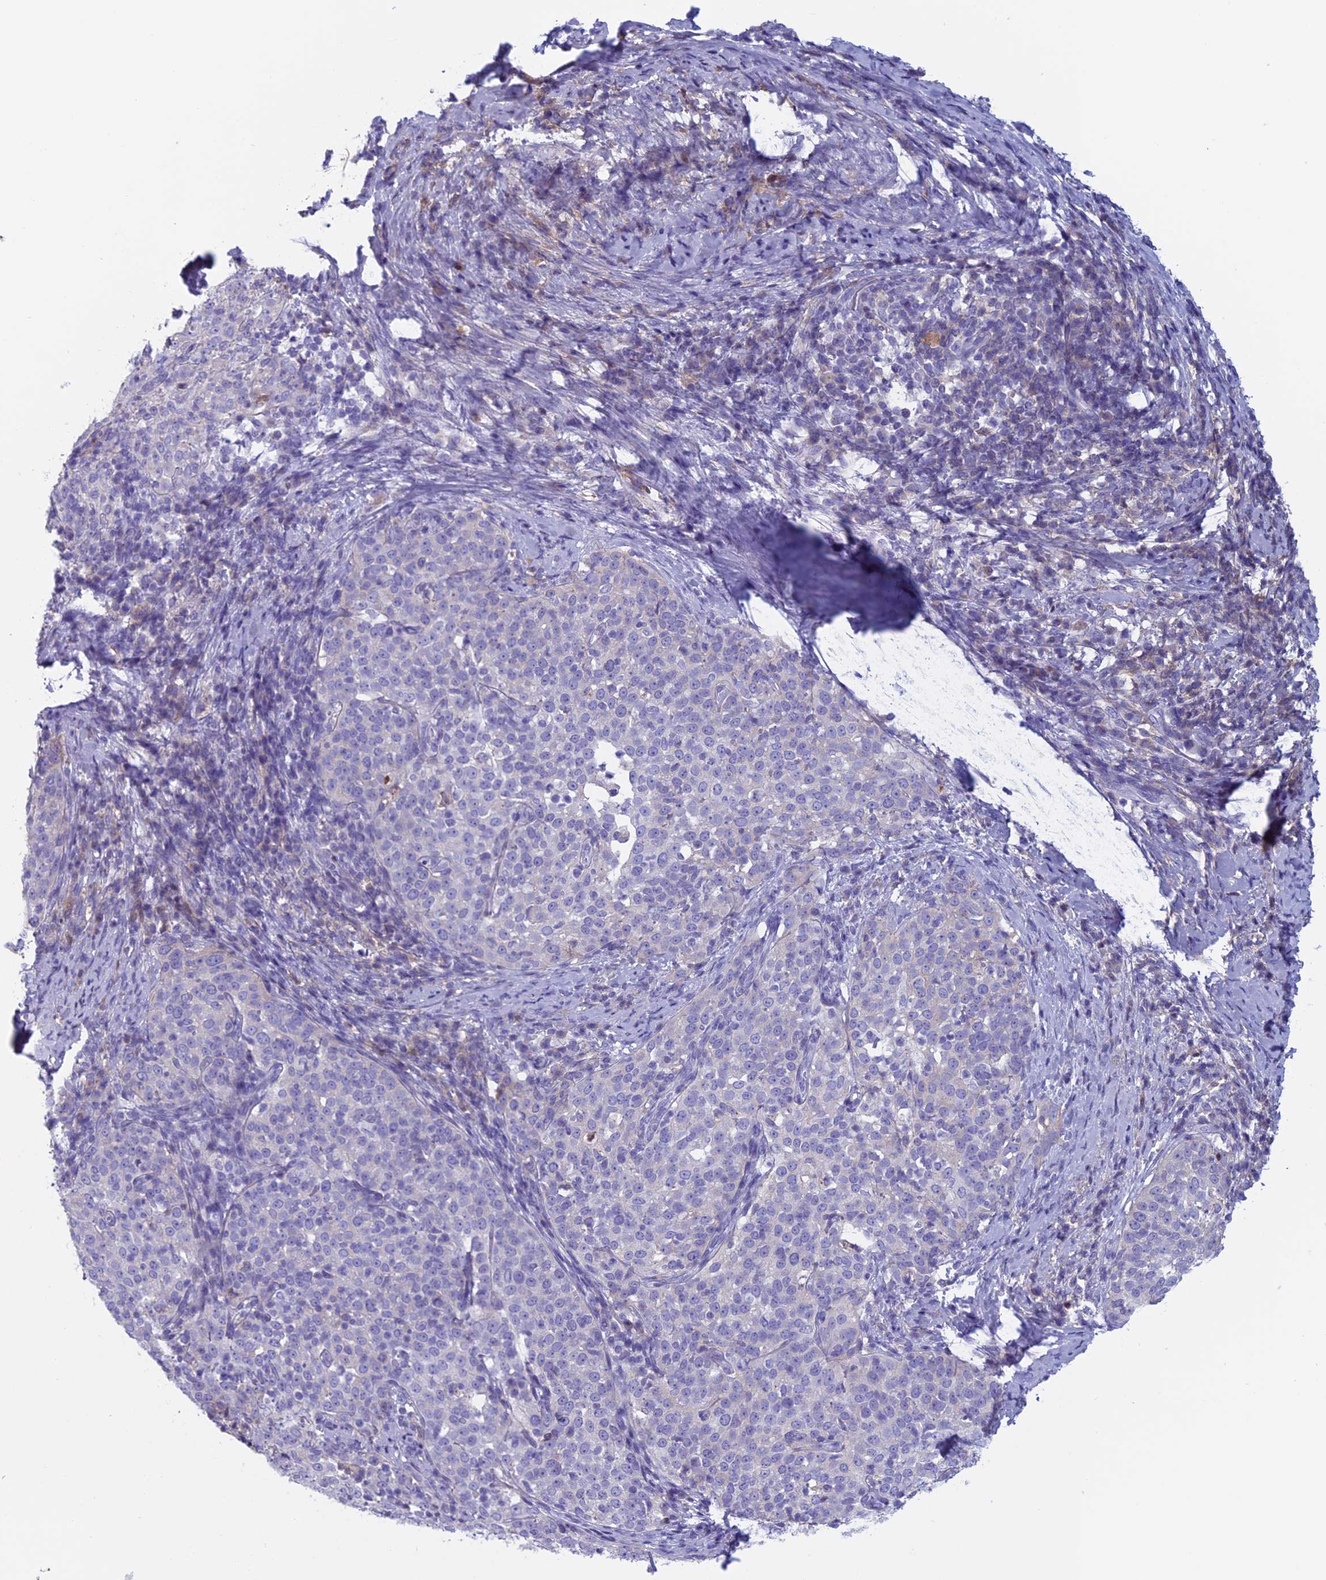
{"staining": {"intensity": "negative", "quantity": "none", "location": "none"}, "tissue": "cervical cancer", "cell_type": "Tumor cells", "image_type": "cancer", "snomed": [{"axis": "morphology", "description": "Squamous cell carcinoma, NOS"}, {"axis": "topography", "description": "Cervix"}], "caption": "This is an IHC image of cervical cancer (squamous cell carcinoma). There is no expression in tumor cells.", "gene": "ANGPTL2", "patient": {"sex": "female", "age": 57}}